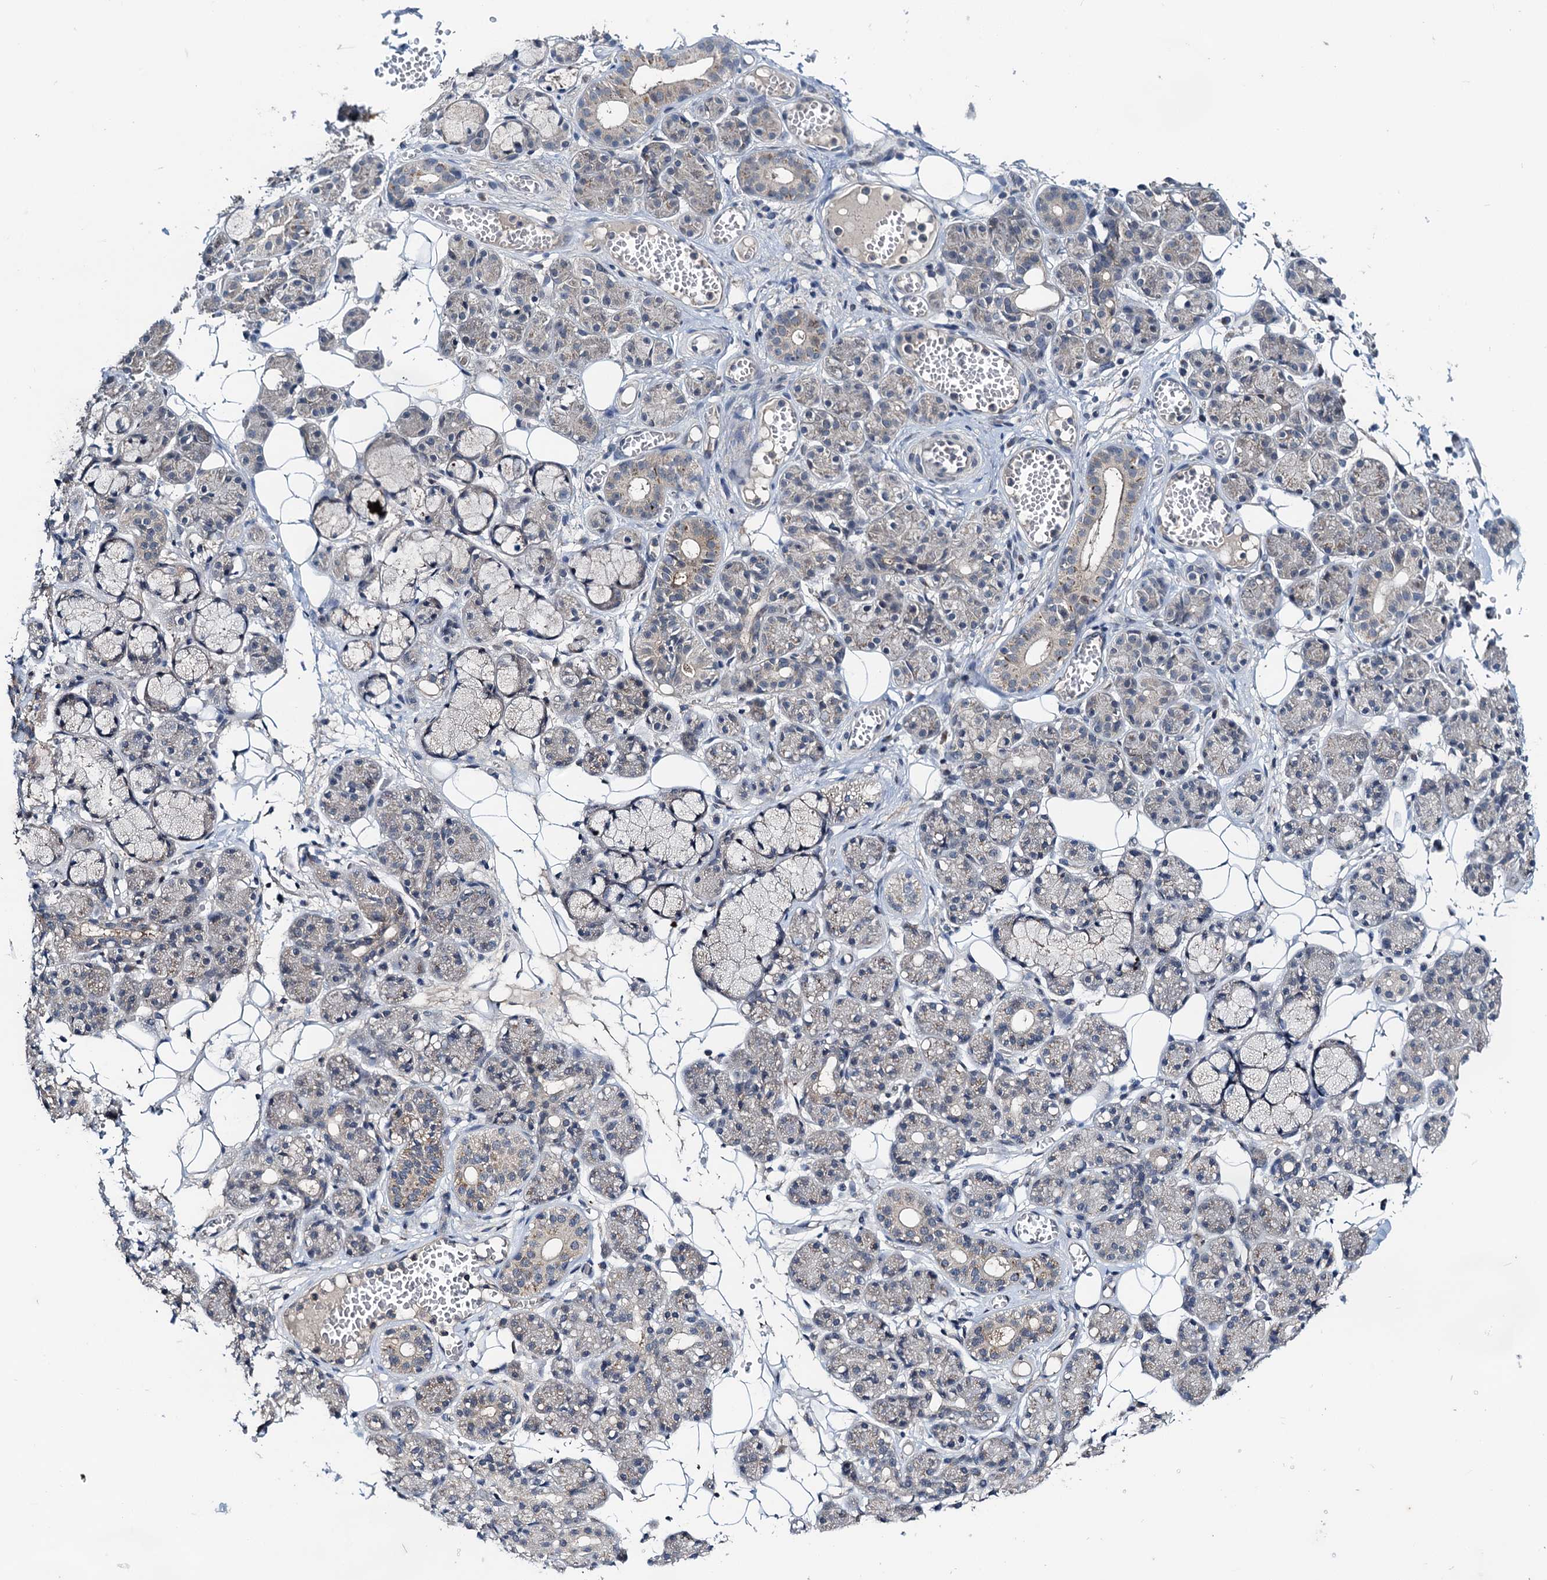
{"staining": {"intensity": "weak", "quantity": "<25%", "location": "cytoplasmic/membranous"}, "tissue": "salivary gland", "cell_type": "Glandular cells", "image_type": "normal", "snomed": [{"axis": "morphology", "description": "Normal tissue, NOS"}, {"axis": "topography", "description": "Salivary gland"}], "caption": "Salivary gland stained for a protein using immunohistochemistry exhibits no expression glandular cells.", "gene": "RNF165", "patient": {"sex": "male", "age": 63}}